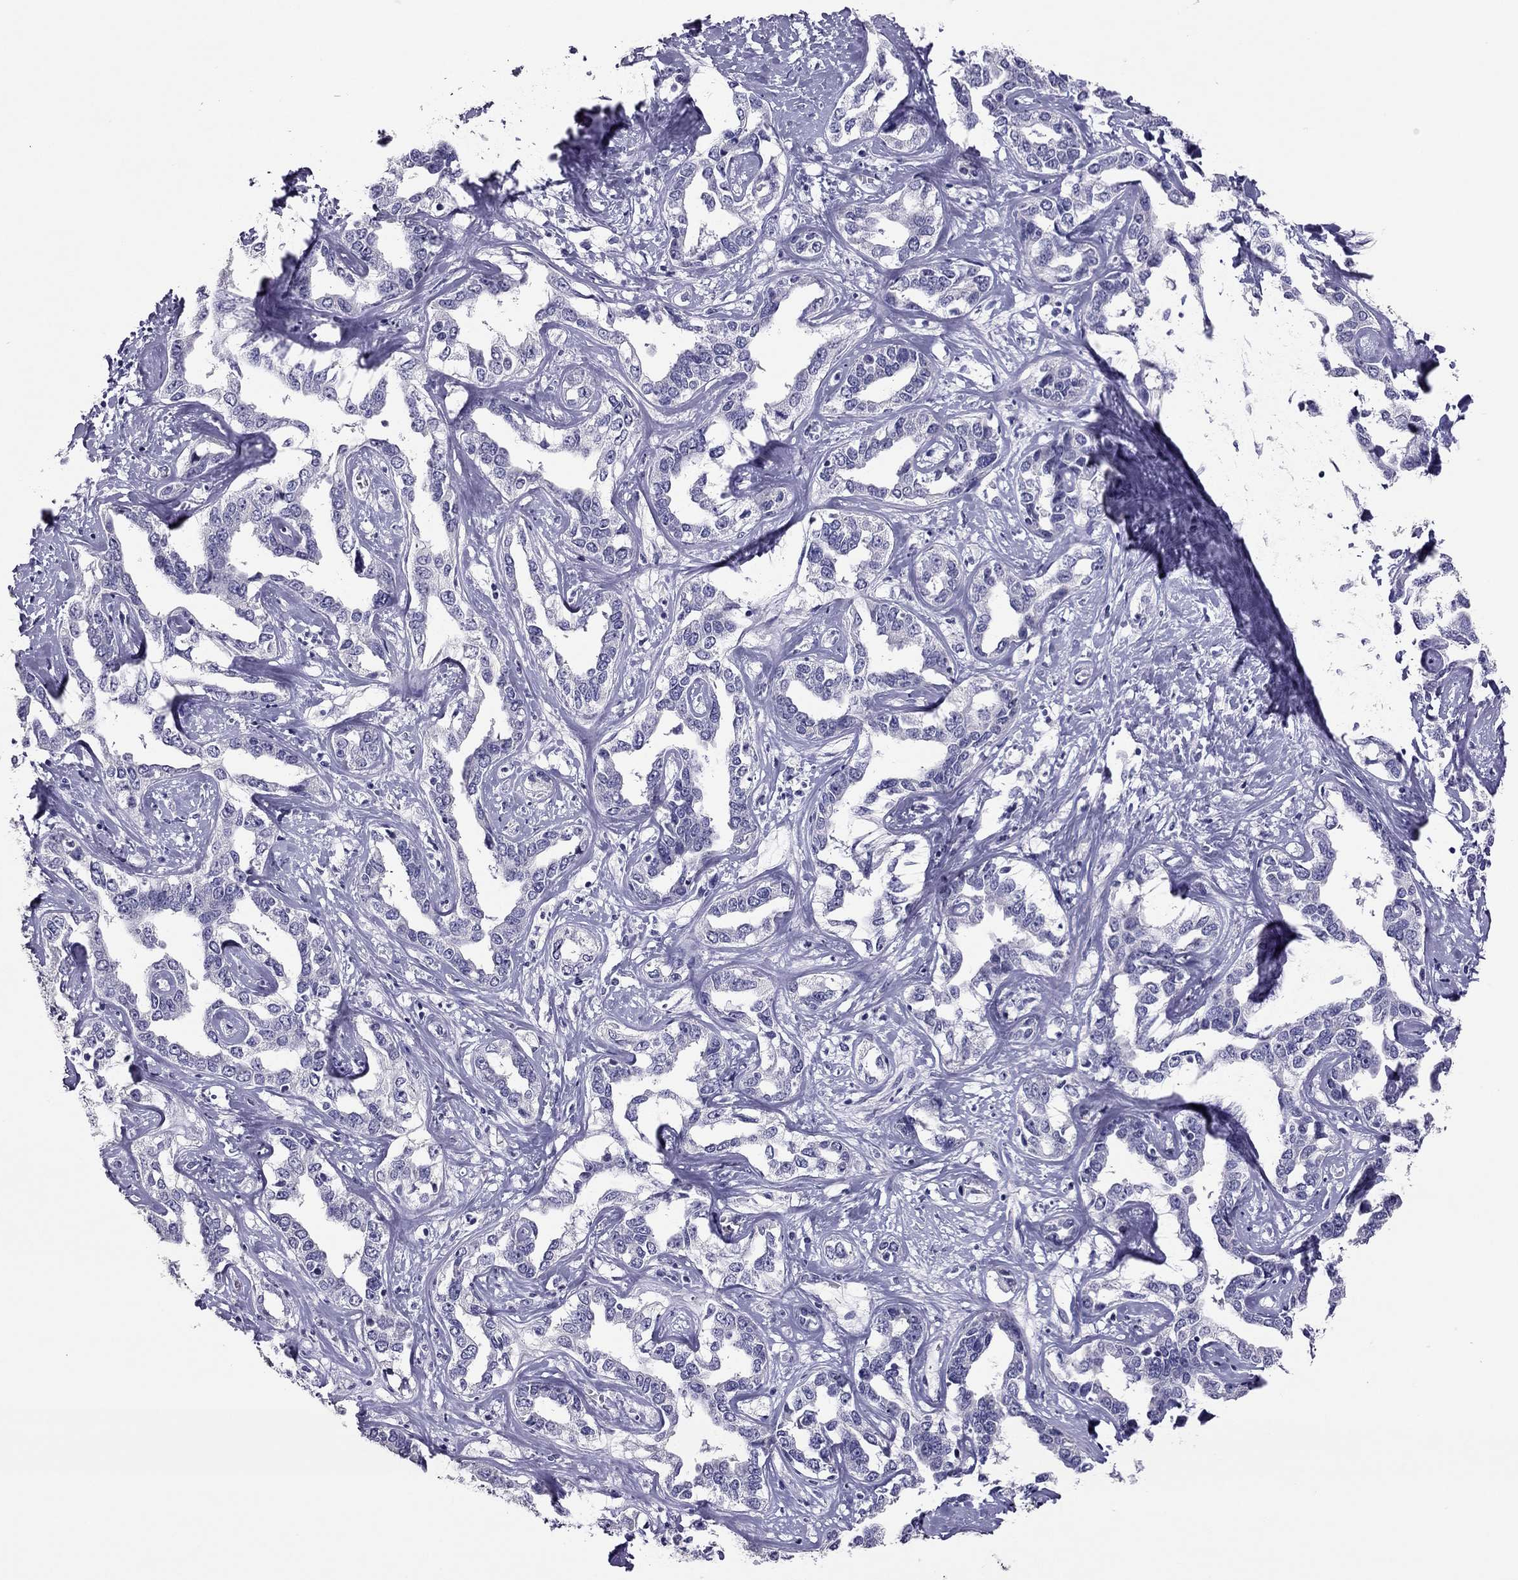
{"staining": {"intensity": "negative", "quantity": "none", "location": "none"}, "tissue": "liver cancer", "cell_type": "Tumor cells", "image_type": "cancer", "snomed": [{"axis": "morphology", "description": "Cholangiocarcinoma"}, {"axis": "topography", "description": "Liver"}], "caption": "A photomicrograph of human cholangiocarcinoma (liver) is negative for staining in tumor cells.", "gene": "RHO", "patient": {"sex": "male", "age": 59}}